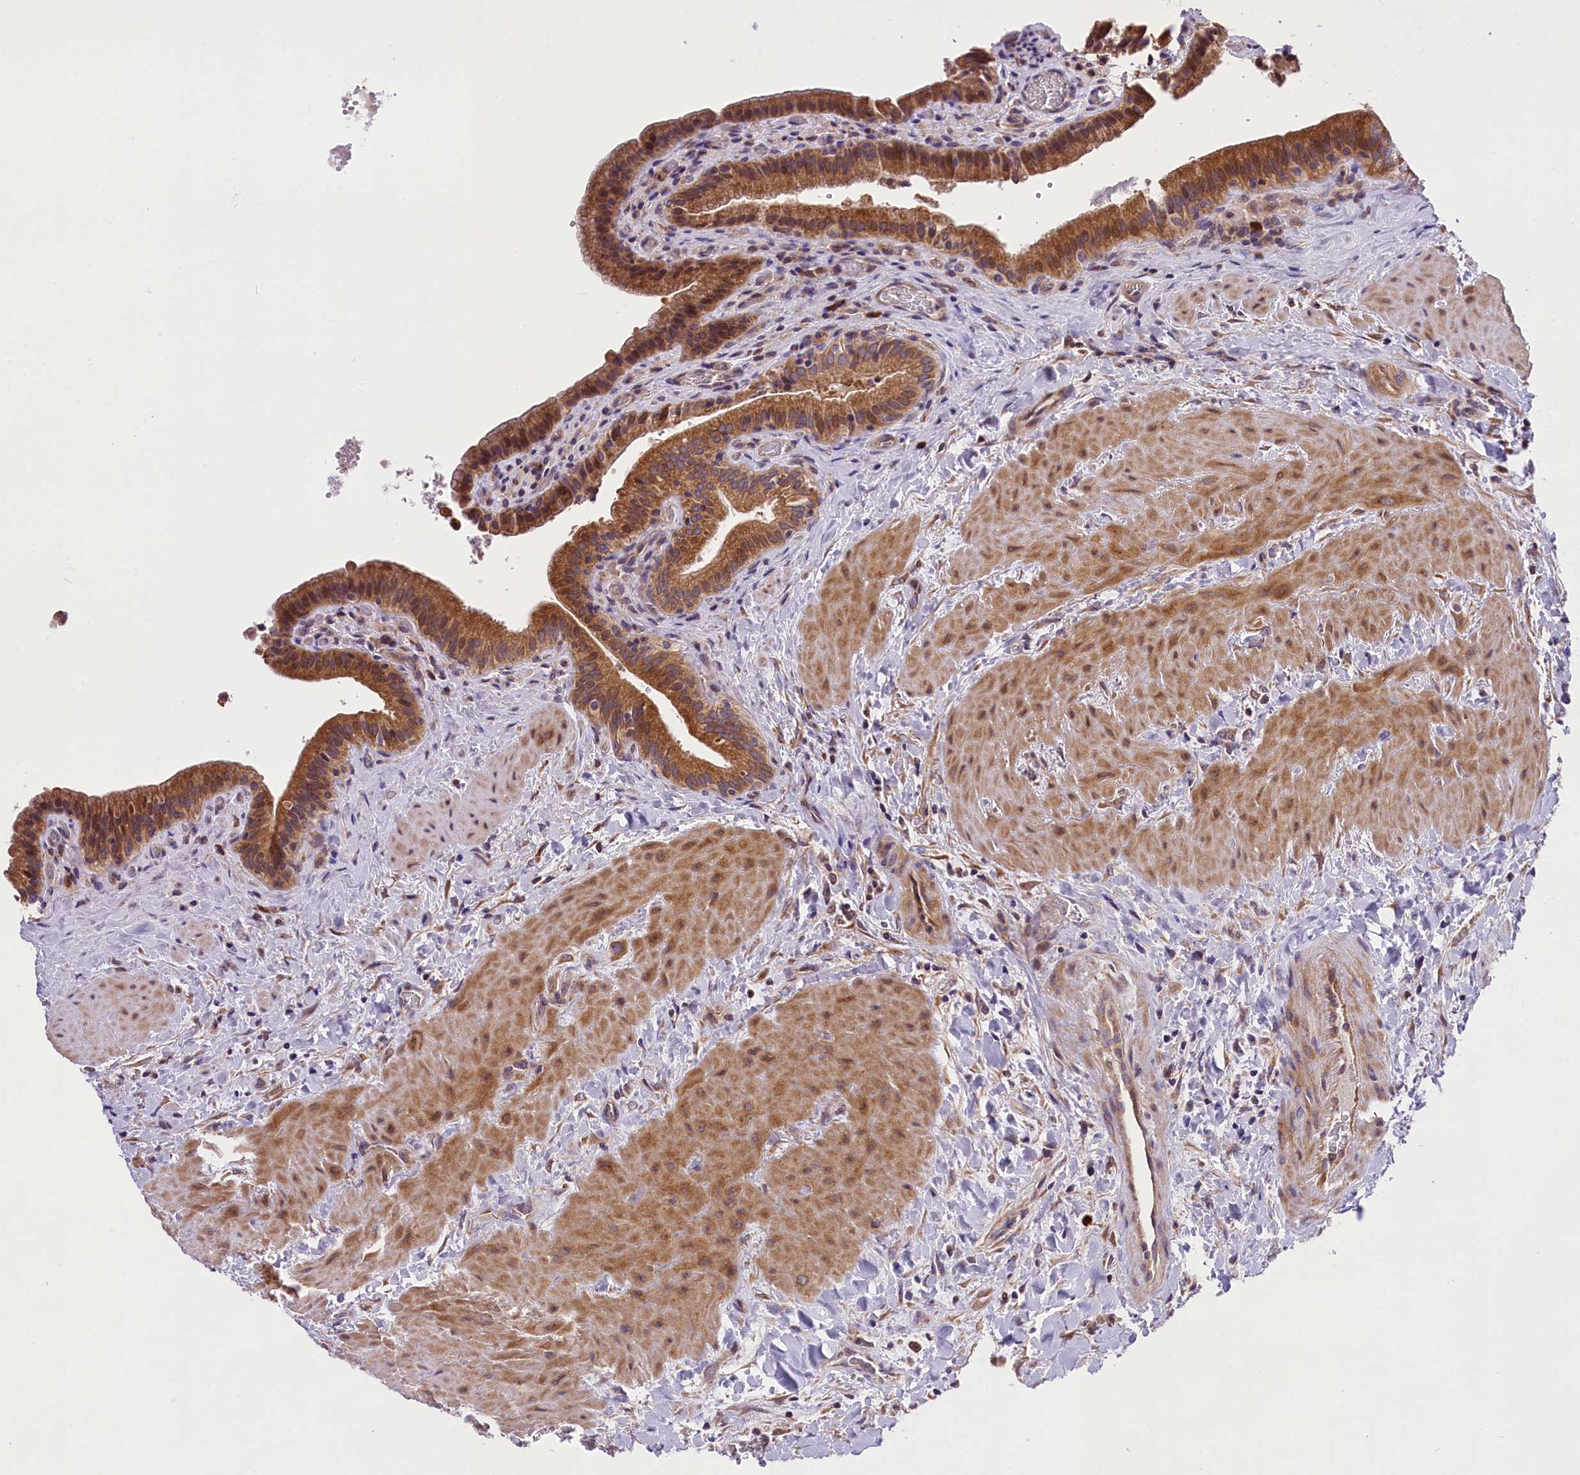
{"staining": {"intensity": "strong", "quantity": ">75%", "location": "cytoplasmic/membranous"}, "tissue": "gallbladder", "cell_type": "Glandular cells", "image_type": "normal", "snomed": [{"axis": "morphology", "description": "Normal tissue, NOS"}, {"axis": "topography", "description": "Gallbladder"}], "caption": "Gallbladder stained with IHC exhibits strong cytoplasmic/membranous staining in about >75% of glandular cells.", "gene": "ABCC10", "patient": {"sex": "male", "age": 24}}